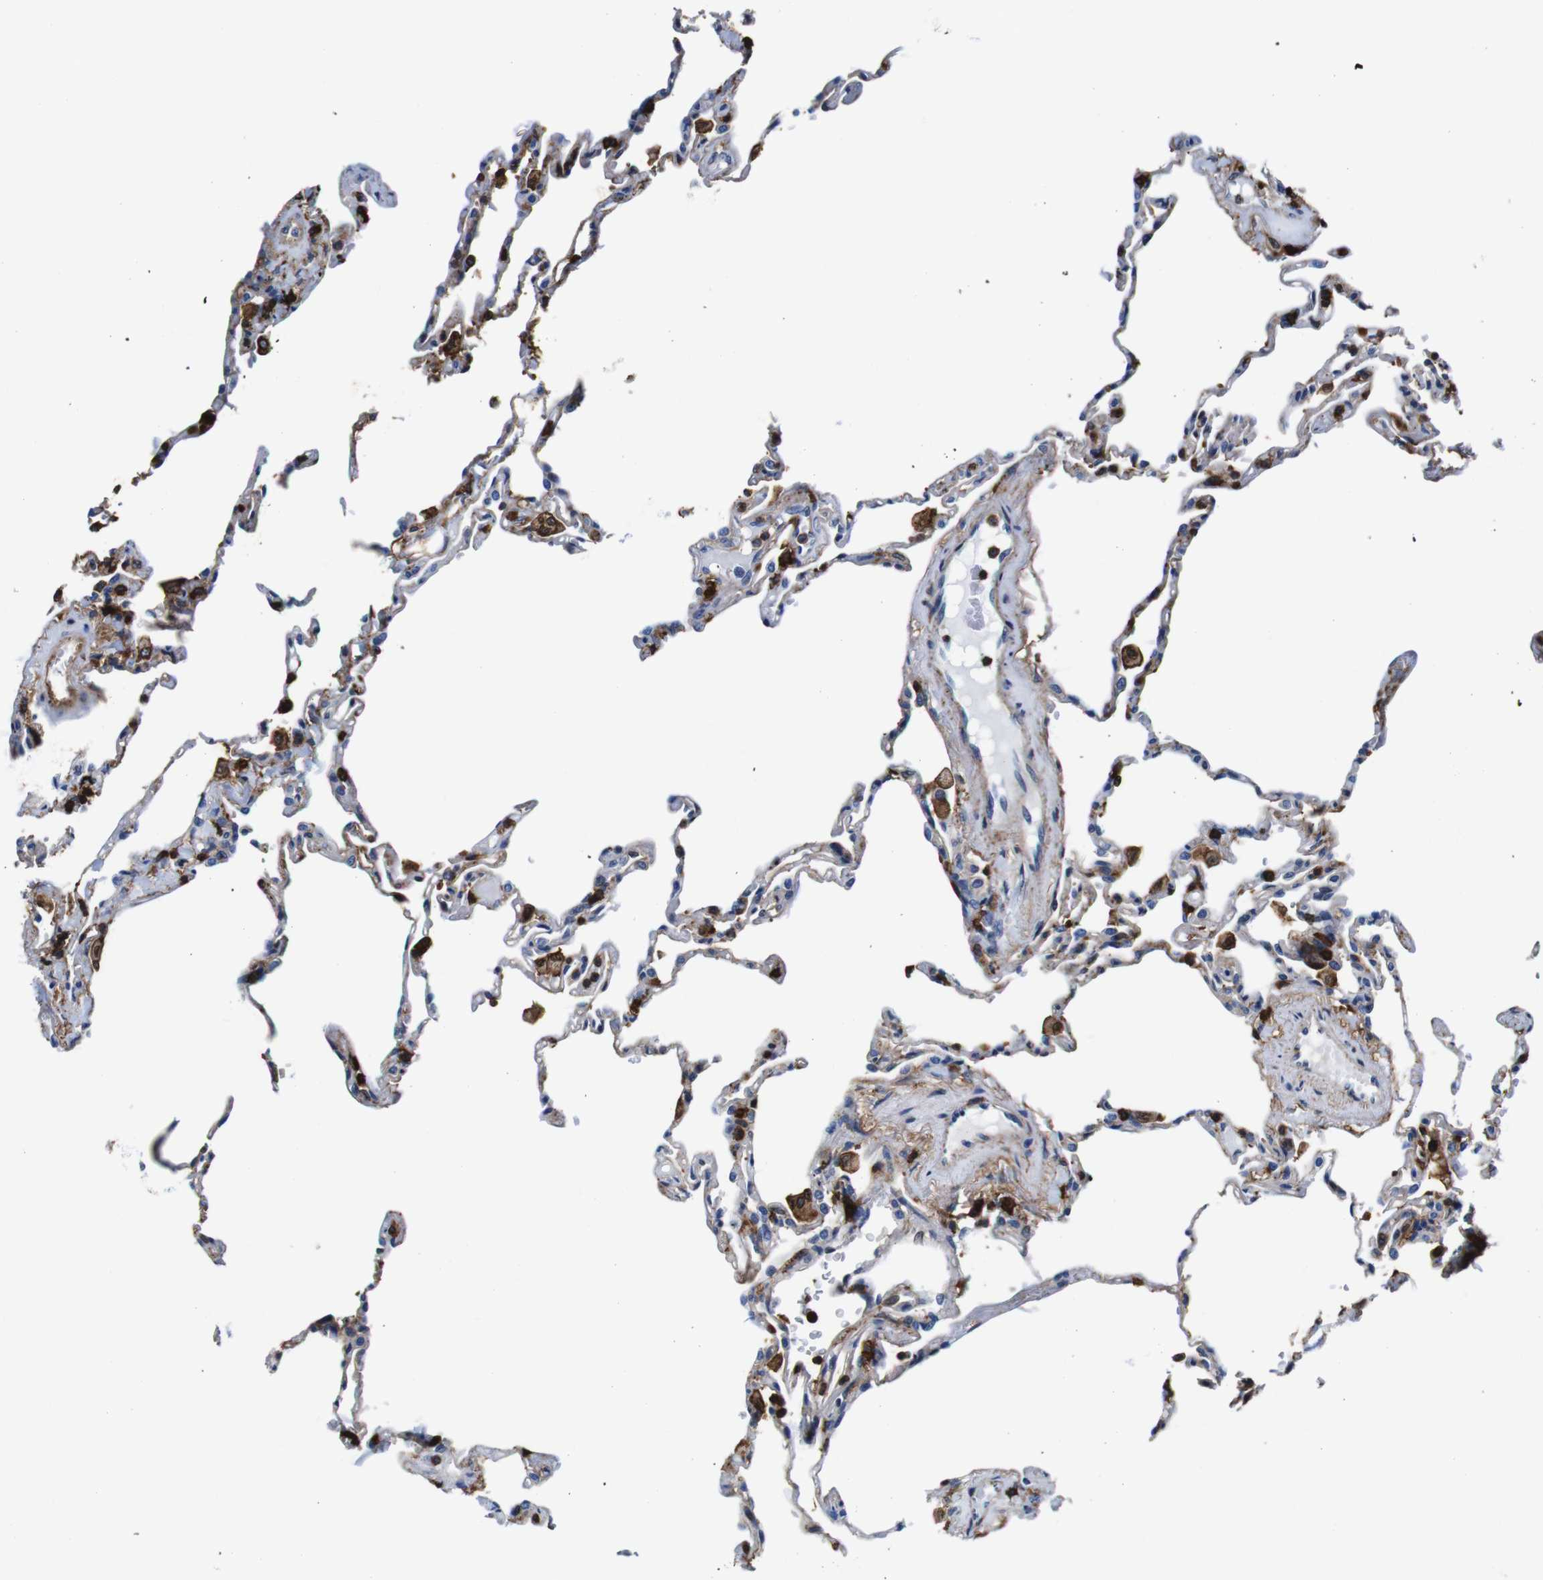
{"staining": {"intensity": "strong", "quantity": "<25%", "location": "none"}, "tissue": "lung", "cell_type": "Alveolar cells", "image_type": "normal", "snomed": [{"axis": "morphology", "description": "Normal tissue, NOS"}, {"axis": "topography", "description": "Lung"}], "caption": "Brown immunohistochemical staining in normal human lung displays strong None staining in approximately <25% of alveolar cells.", "gene": "ANXA1", "patient": {"sex": "male", "age": 59}}